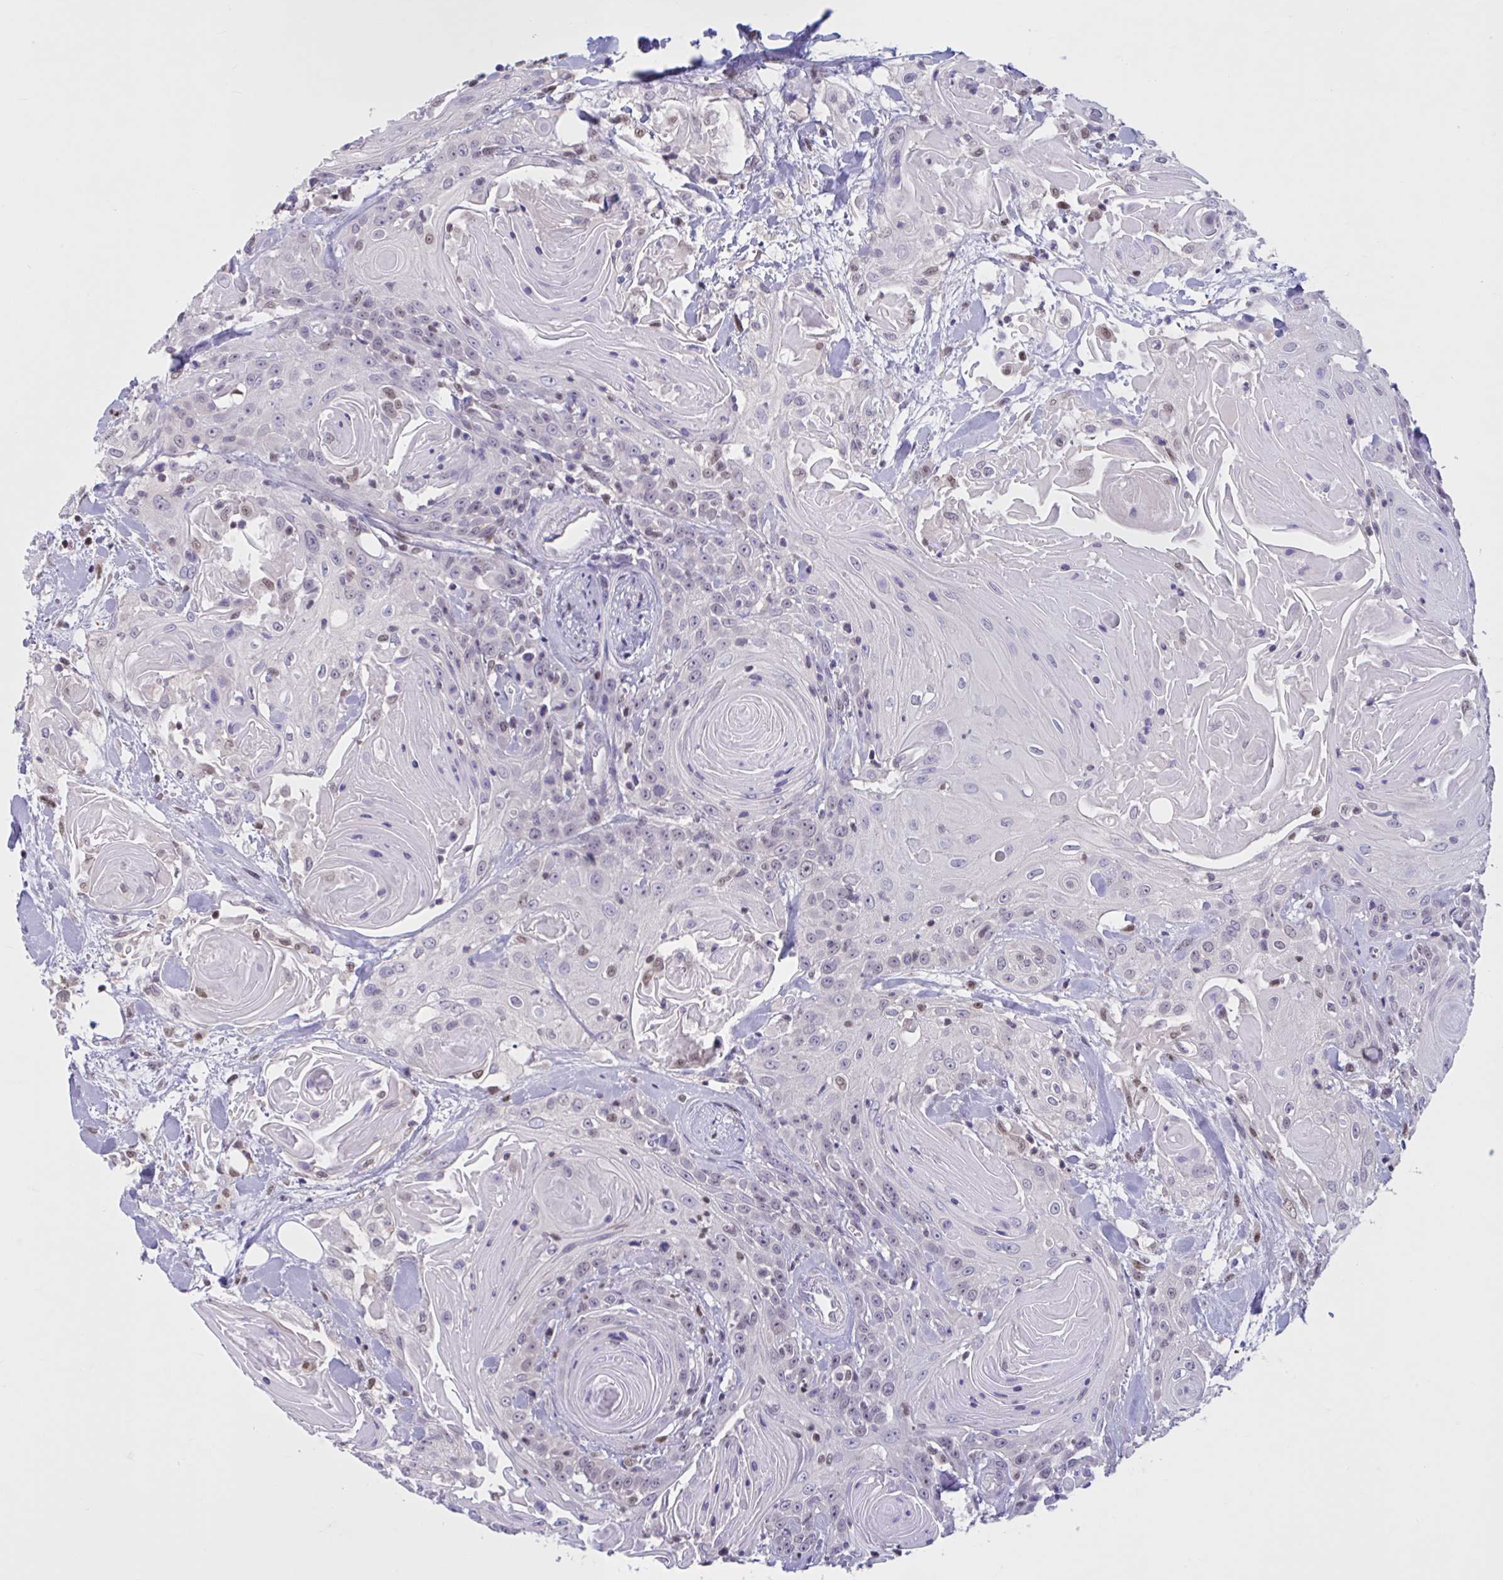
{"staining": {"intensity": "weak", "quantity": "<25%", "location": "nuclear"}, "tissue": "head and neck cancer", "cell_type": "Tumor cells", "image_type": "cancer", "snomed": [{"axis": "morphology", "description": "Squamous cell carcinoma, NOS"}, {"axis": "topography", "description": "Head-Neck"}], "caption": "High magnification brightfield microscopy of head and neck cancer (squamous cell carcinoma) stained with DAB (brown) and counterstained with hematoxylin (blue): tumor cells show no significant expression.", "gene": "RBL1", "patient": {"sex": "female", "age": 84}}